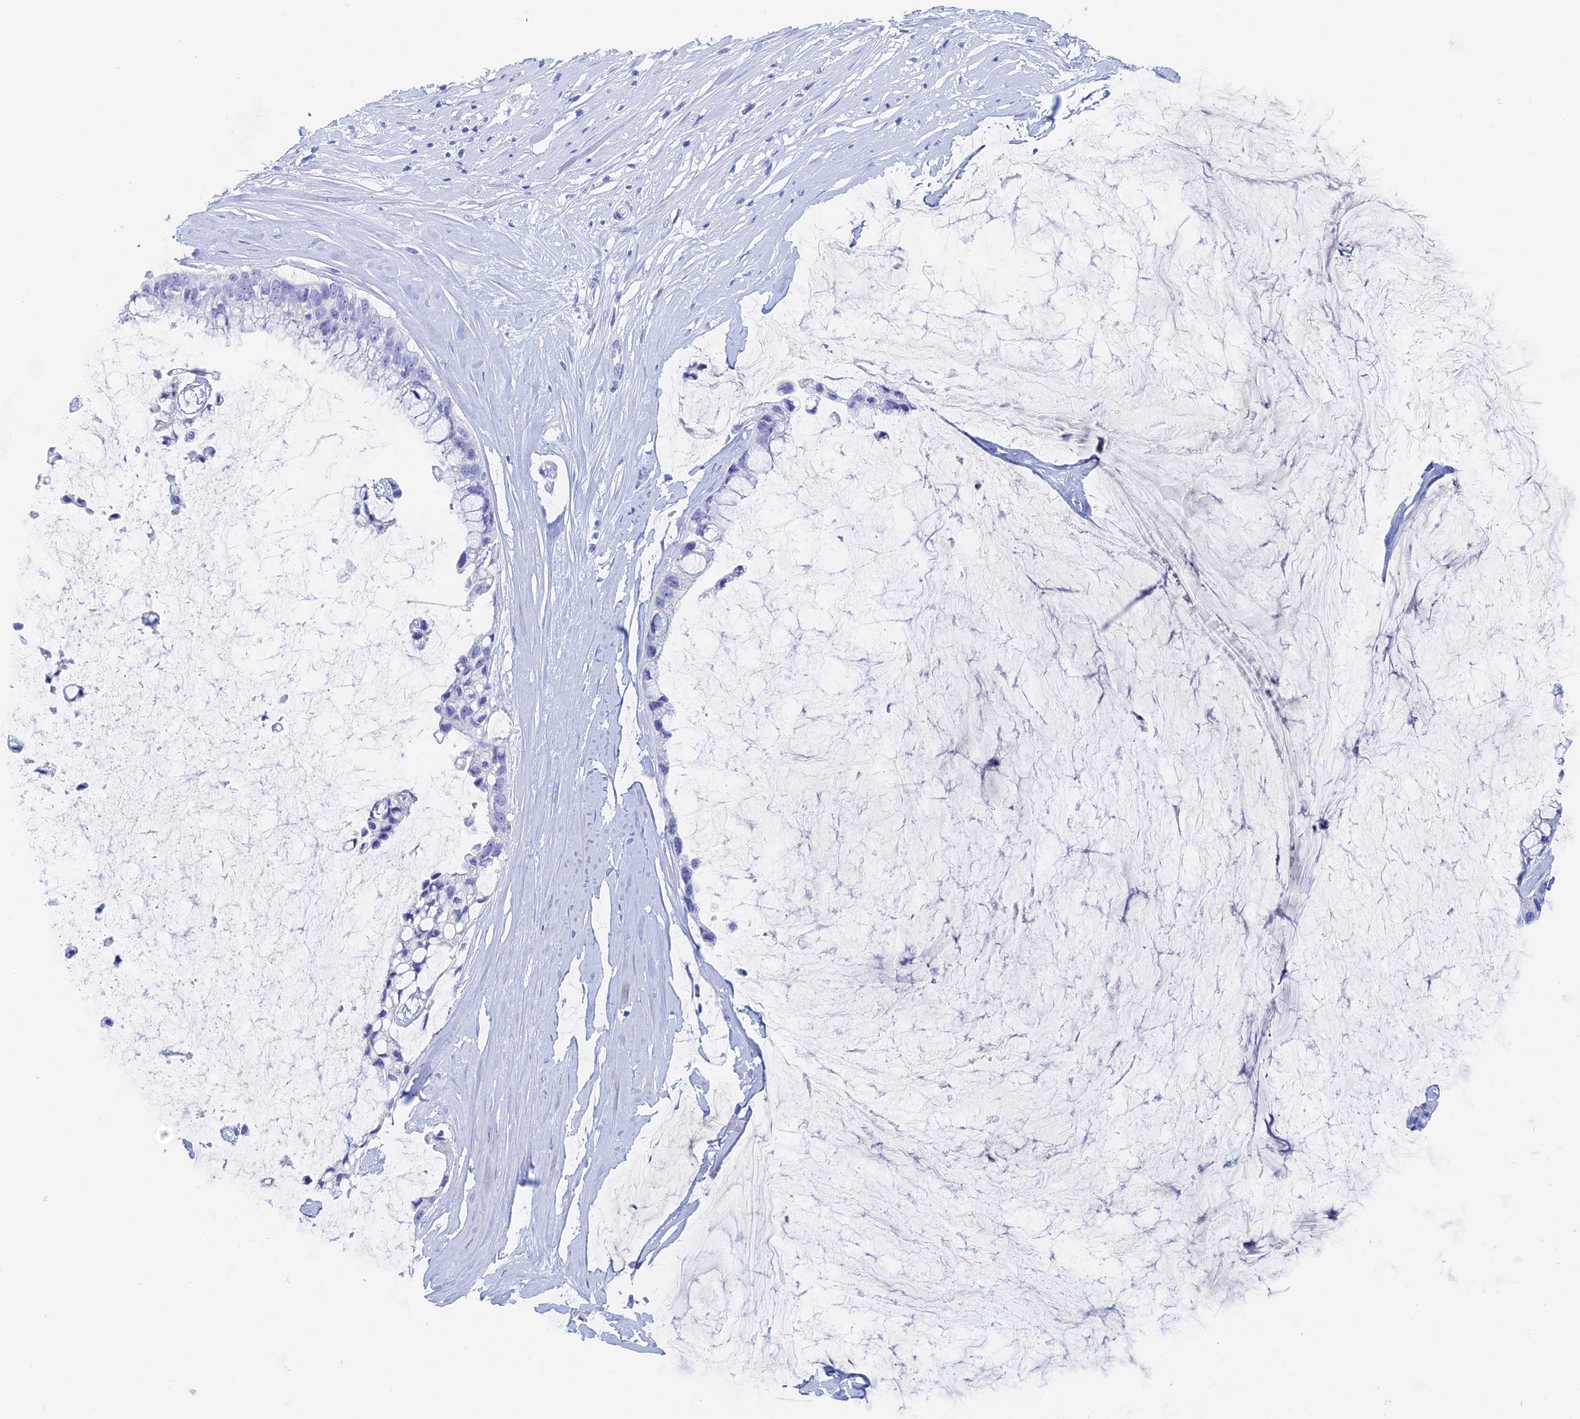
{"staining": {"intensity": "negative", "quantity": "none", "location": "none"}, "tissue": "ovarian cancer", "cell_type": "Tumor cells", "image_type": "cancer", "snomed": [{"axis": "morphology", "description": "Cystadenocarcinoma, mucinous, NOS"}, {"axis": "topography", "description": "Ovary"}], "caption": "Tumor cells show no significant protein expression in ovarian cancer (mucinous cystadenocarcinoma). (DAB immunohistochemistry with hematoxylin counter stain).", "gene": "KCNK18", "patient": {"sex": "female", "age": 39}}